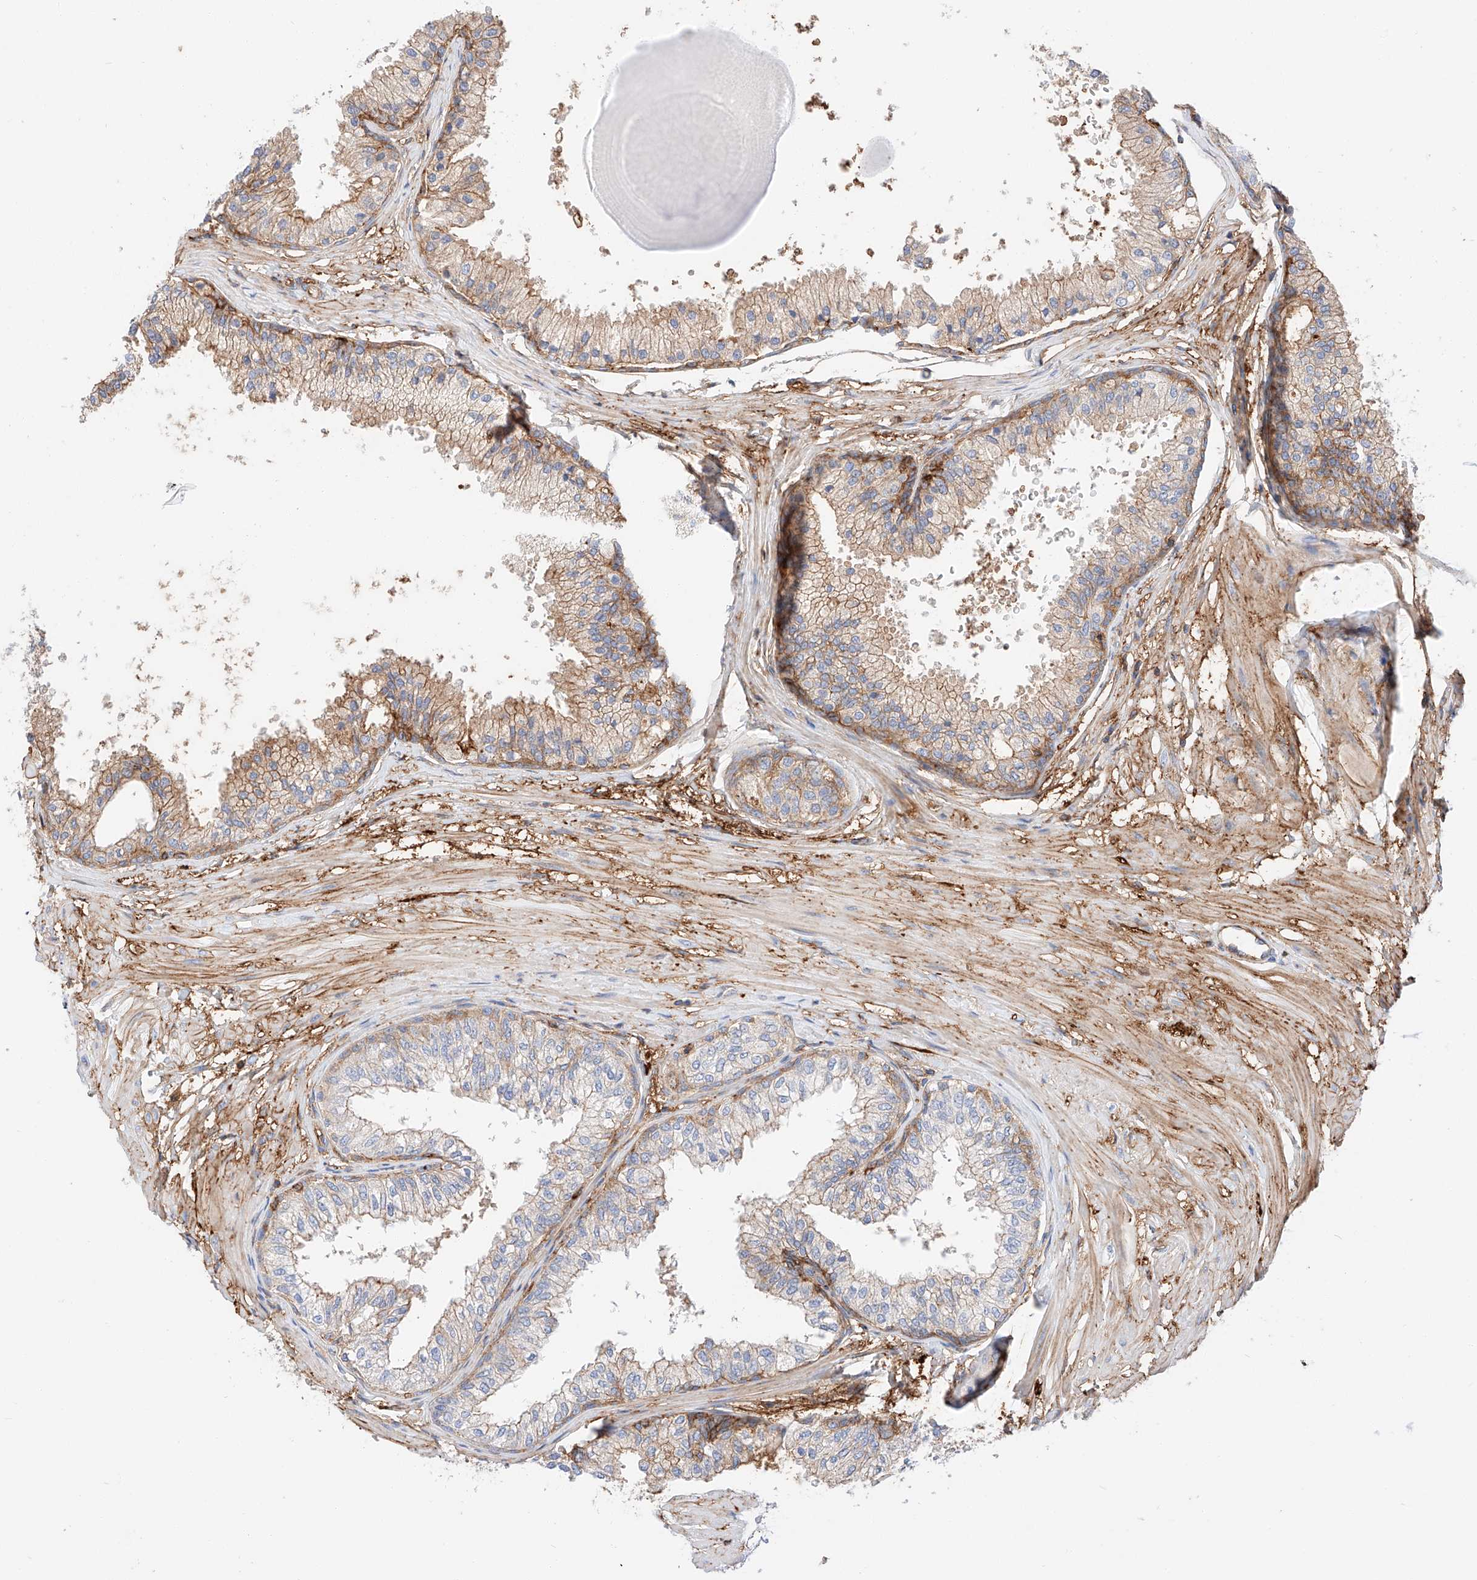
{"staining": {"intensity": "moderate", "quantity": "25%-75%", "location": "cytoplasmic/membranous"}, "tissue": "prostate", "cell_type": "Glandular cells", "image_type": "normal", "snomed": [{"axis": "morphology", "description": "Normal tissue, NOS"}, {"axis": "topography", "description": "Prostate"}], "caption": "A micrograph of prostate stained for a protein shows moderate cytoplasmic/membranous brown staining in glandular cells. (DAB = brown stain, brightfield microscopy at high magnification).", "gene": "ENSG00000259132", "patient": {"sex": "male", "age": 48}}